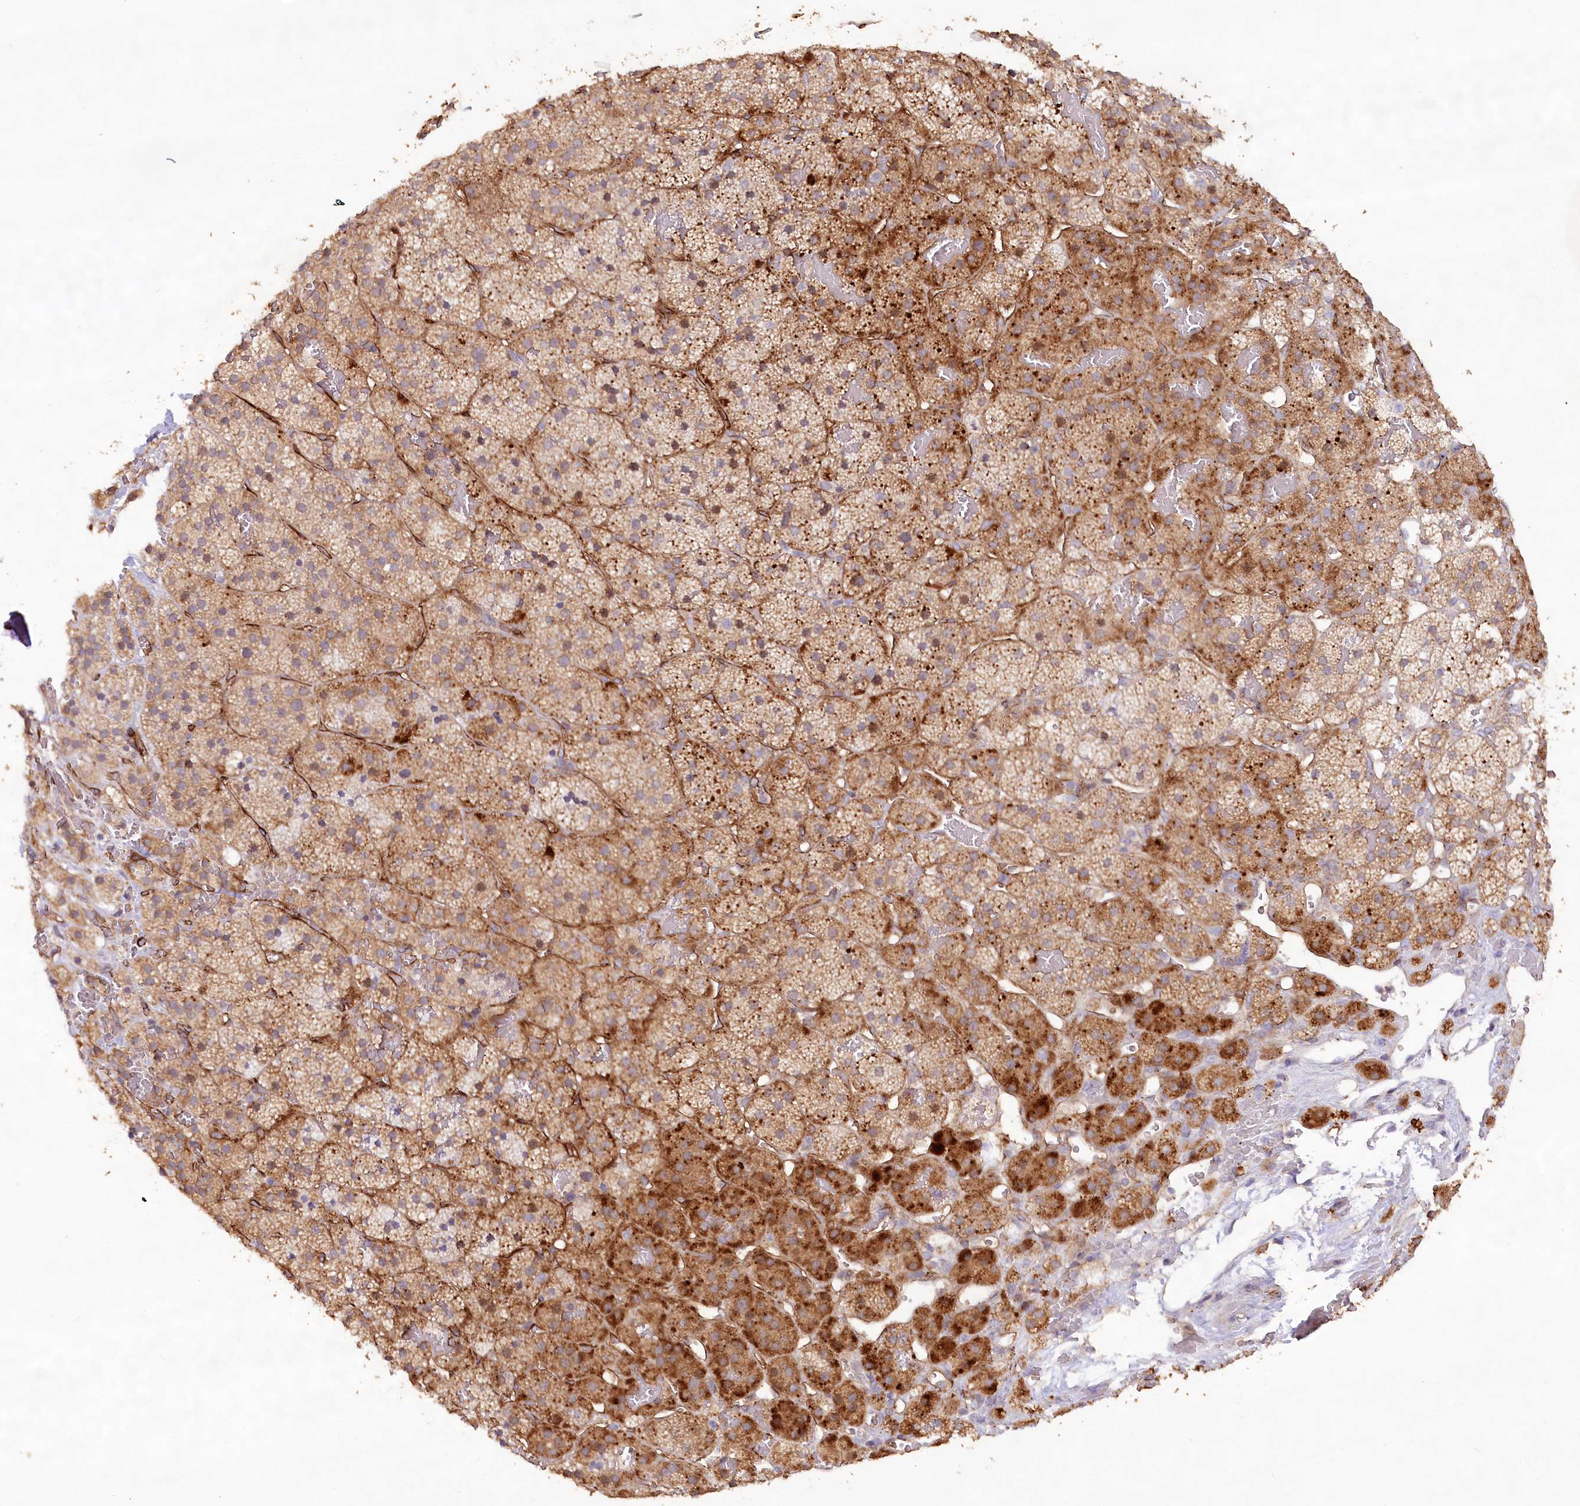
{"staining": {"intensity": "strong", "quantity": "25%-75%", "location": "cytoplasmic/membranous"}, "tissue": "adrenal gland", "cell_type": "Glandular cells", "image_type": "normal", "snomed": [{"axis": "morphology", "description": "Normal tissue, NOS"}, {"axis": "topography", "description": "Adrenal gland"}], "caption": "The histopathology image shows a brown stain indicating the presence of a protein in the cytoplasmic/membranous of glandular cells in adrenal gland. The staining is performed using DAB brown chromogen to label protein expression. The nuclei are counter-stained blue using hematoxylin.", "gene": "IRAK1BP1", "patient": {"sex": "female", "age": 44}}